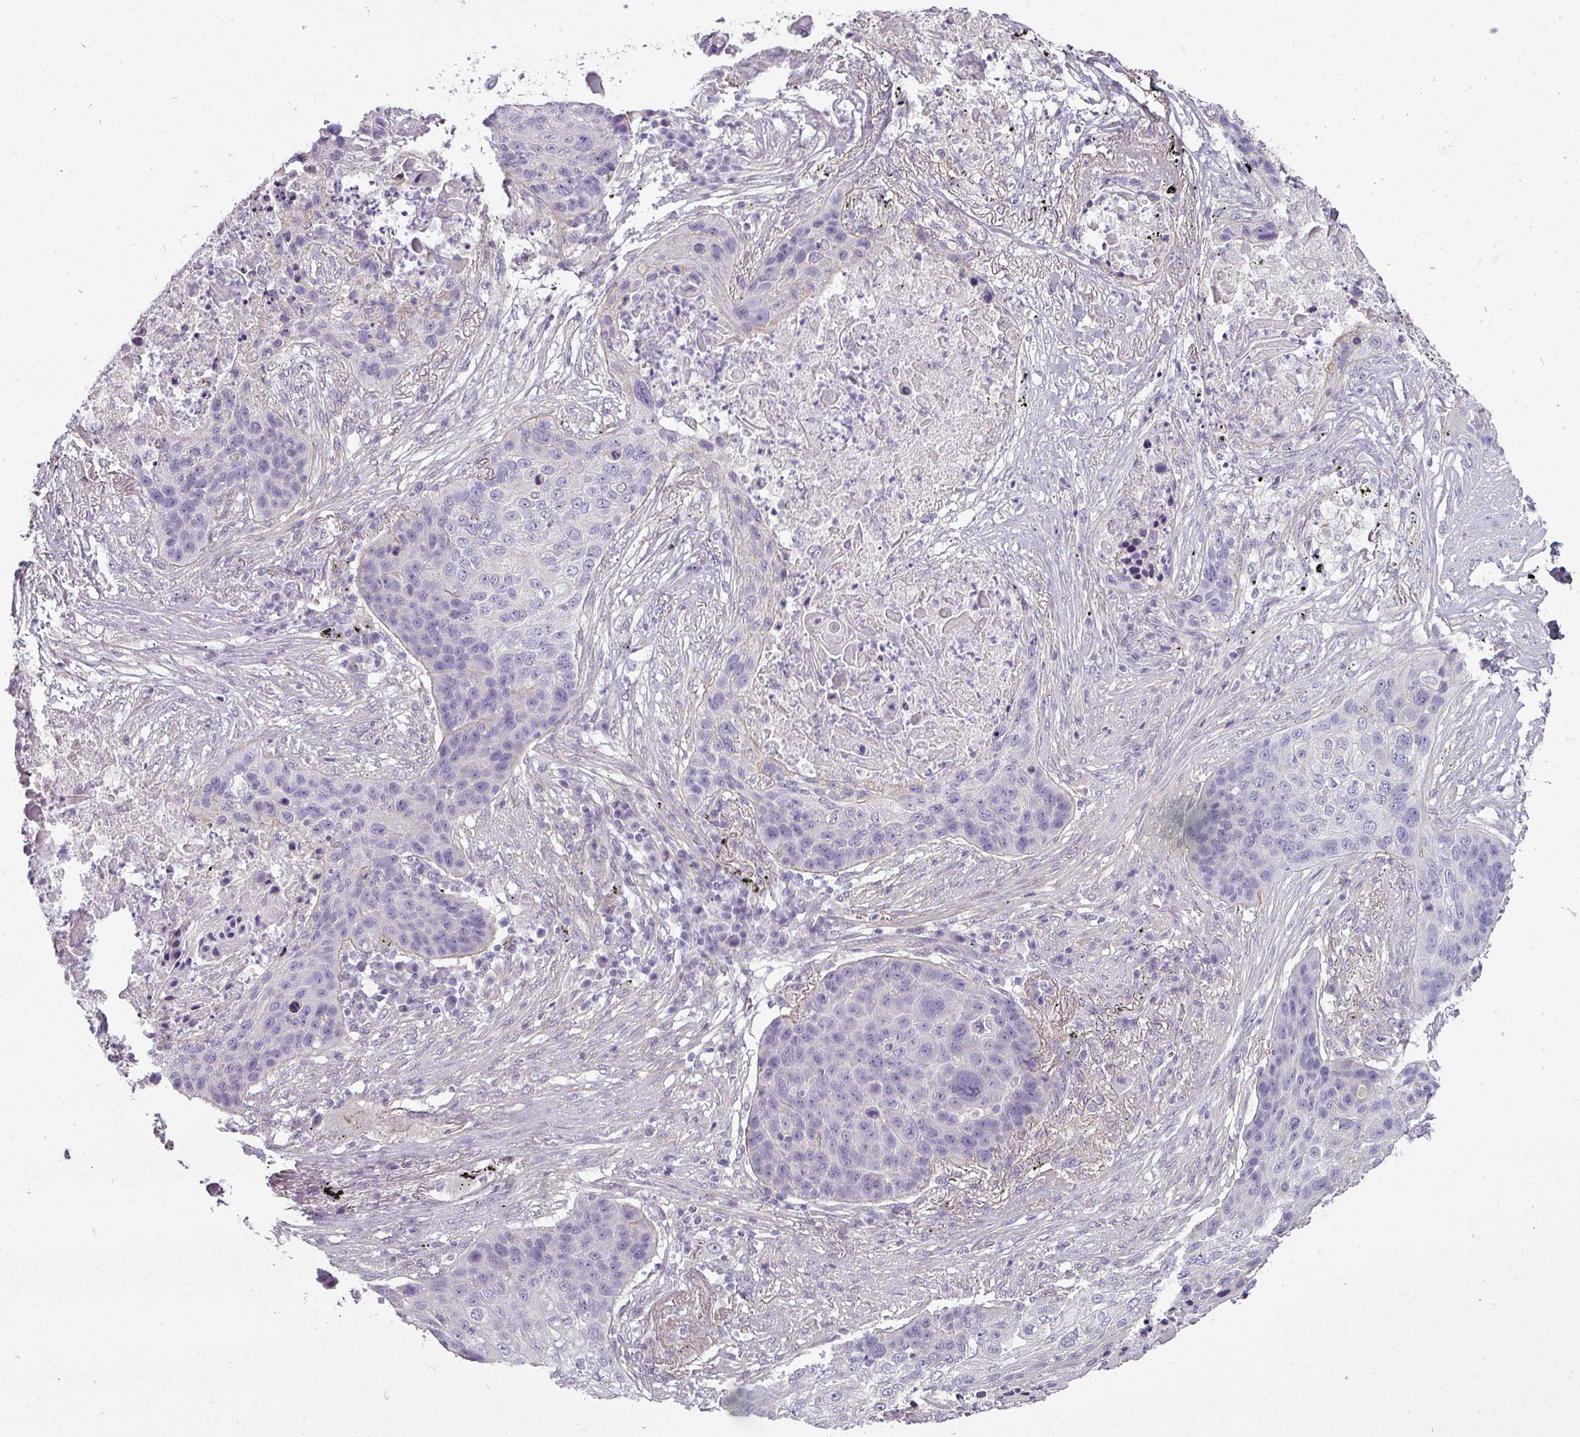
{"staining": {"intensity": "negative", "quantity": "none", "location": "none"}, "tissue": "lung cancer", "cell_type": "Tumor cells", "image_type": "cancer", "snomed": [{"axis": "morphology", "description": "Squamous cell carcinoma, NOS"}, {"axis": "topography", "description": "Lung"}], "caption": "A high-resolution histopathology image shows immunohistochemistry (IHC) staining of lung squamous cell carcinoma, which displays no significant expression in tumor cells.", "gene": "ASB1", "patient": {"sex": "female", "age": 63}}